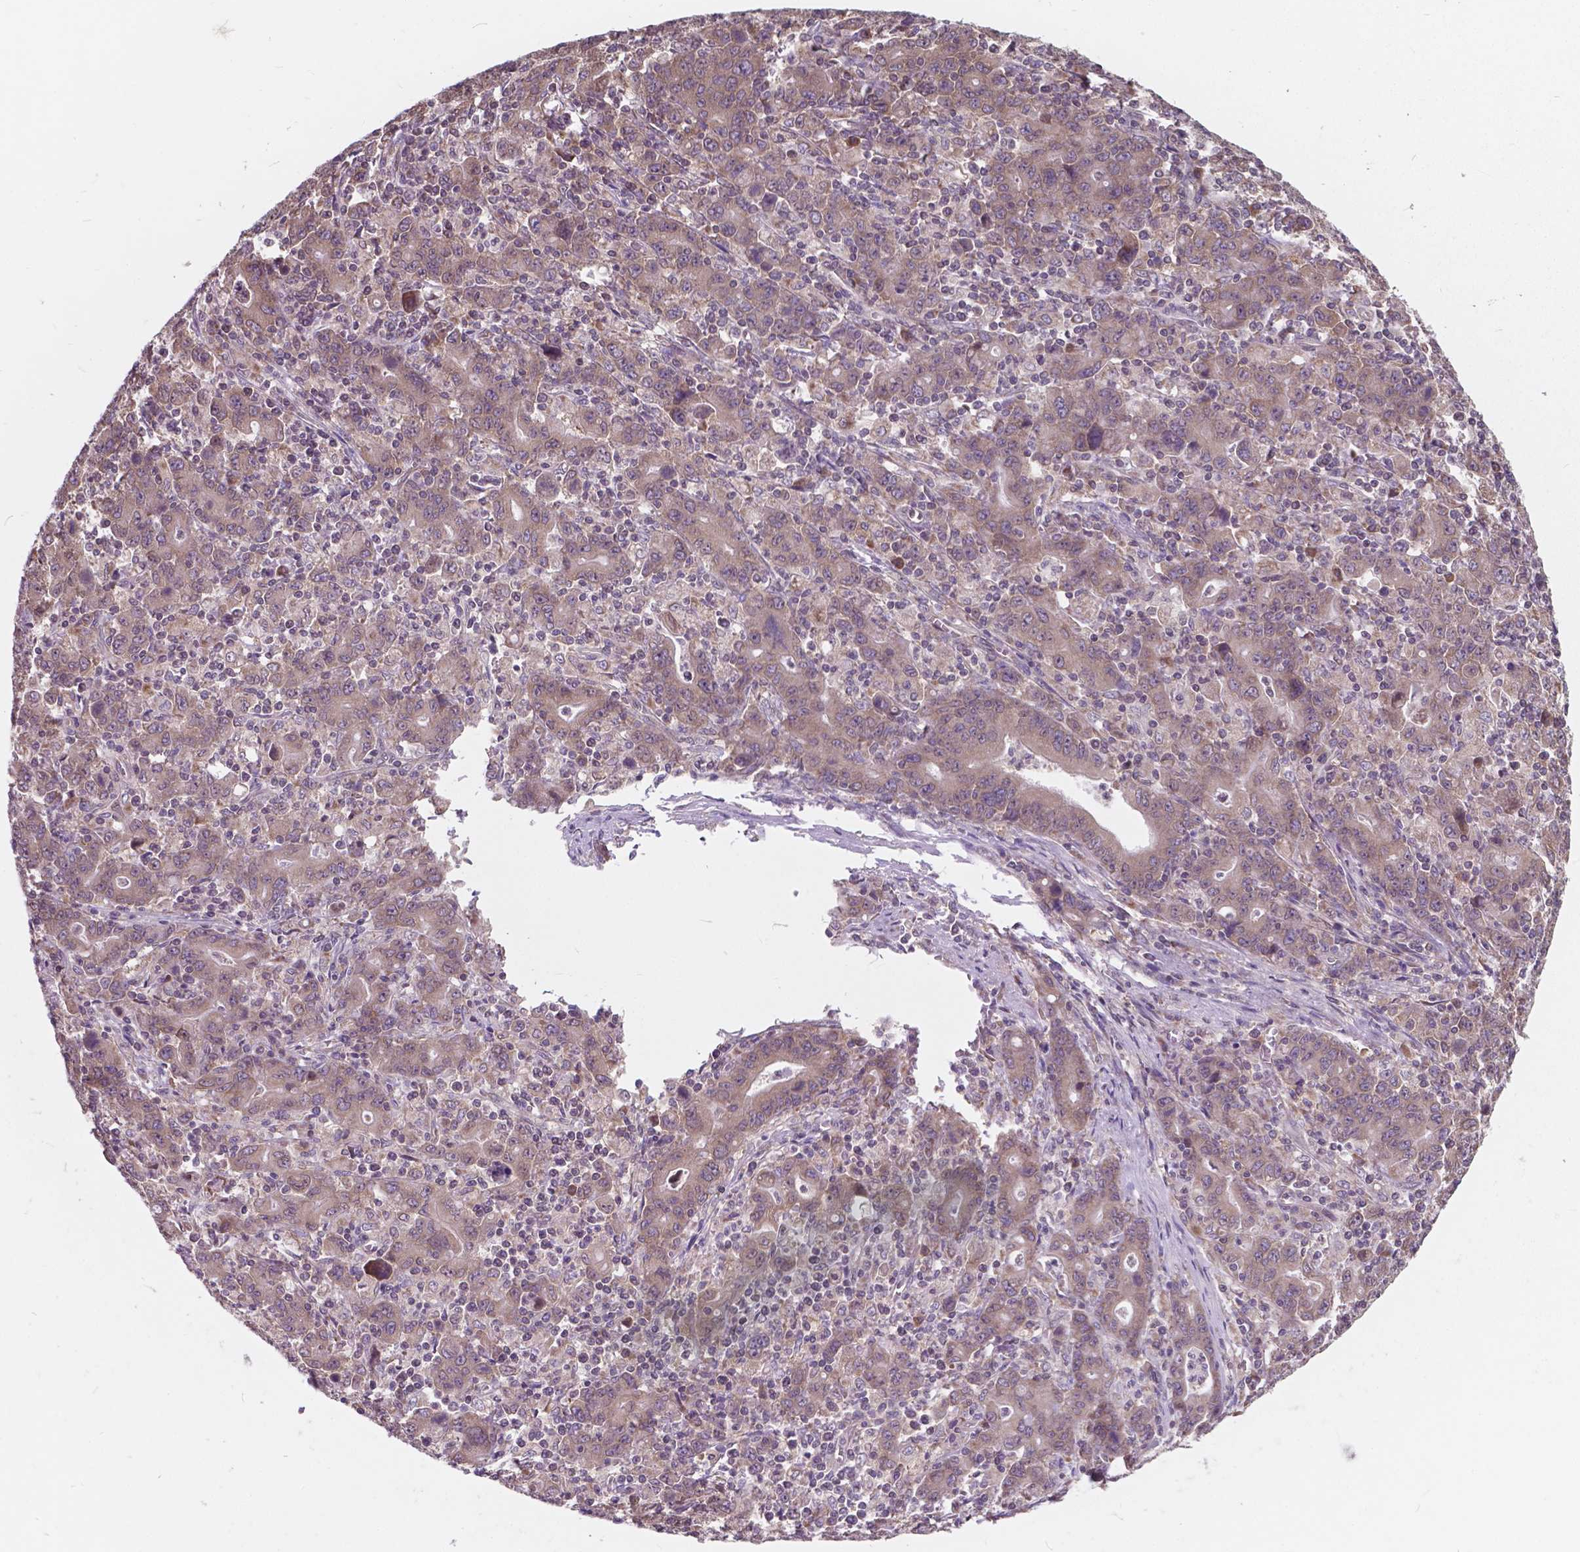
{"staining": {"intensity": "negative", "quantity": "none", "location": "none"}, "tissue": "stomach cancer", "cell_type": "Tumor cells", "image_type": "cancer", "snomed": [{"axis": "morphology", "description": "Adenocarcinoma, NOS"}, {"axis": "topography", "description": "Stomach, upper"}], "caption": "This micrograph is of stomach adenocarcinoma stained with immunohistochemistry to label a protein in brown with the nuclei are counter-stained blue. There is no staining in tumor cells. (Immunohistochemistry, brightfield microscopy, high magnification).", "gene": "MRPL33", "patient": {"sex": "male", "age": 69}}